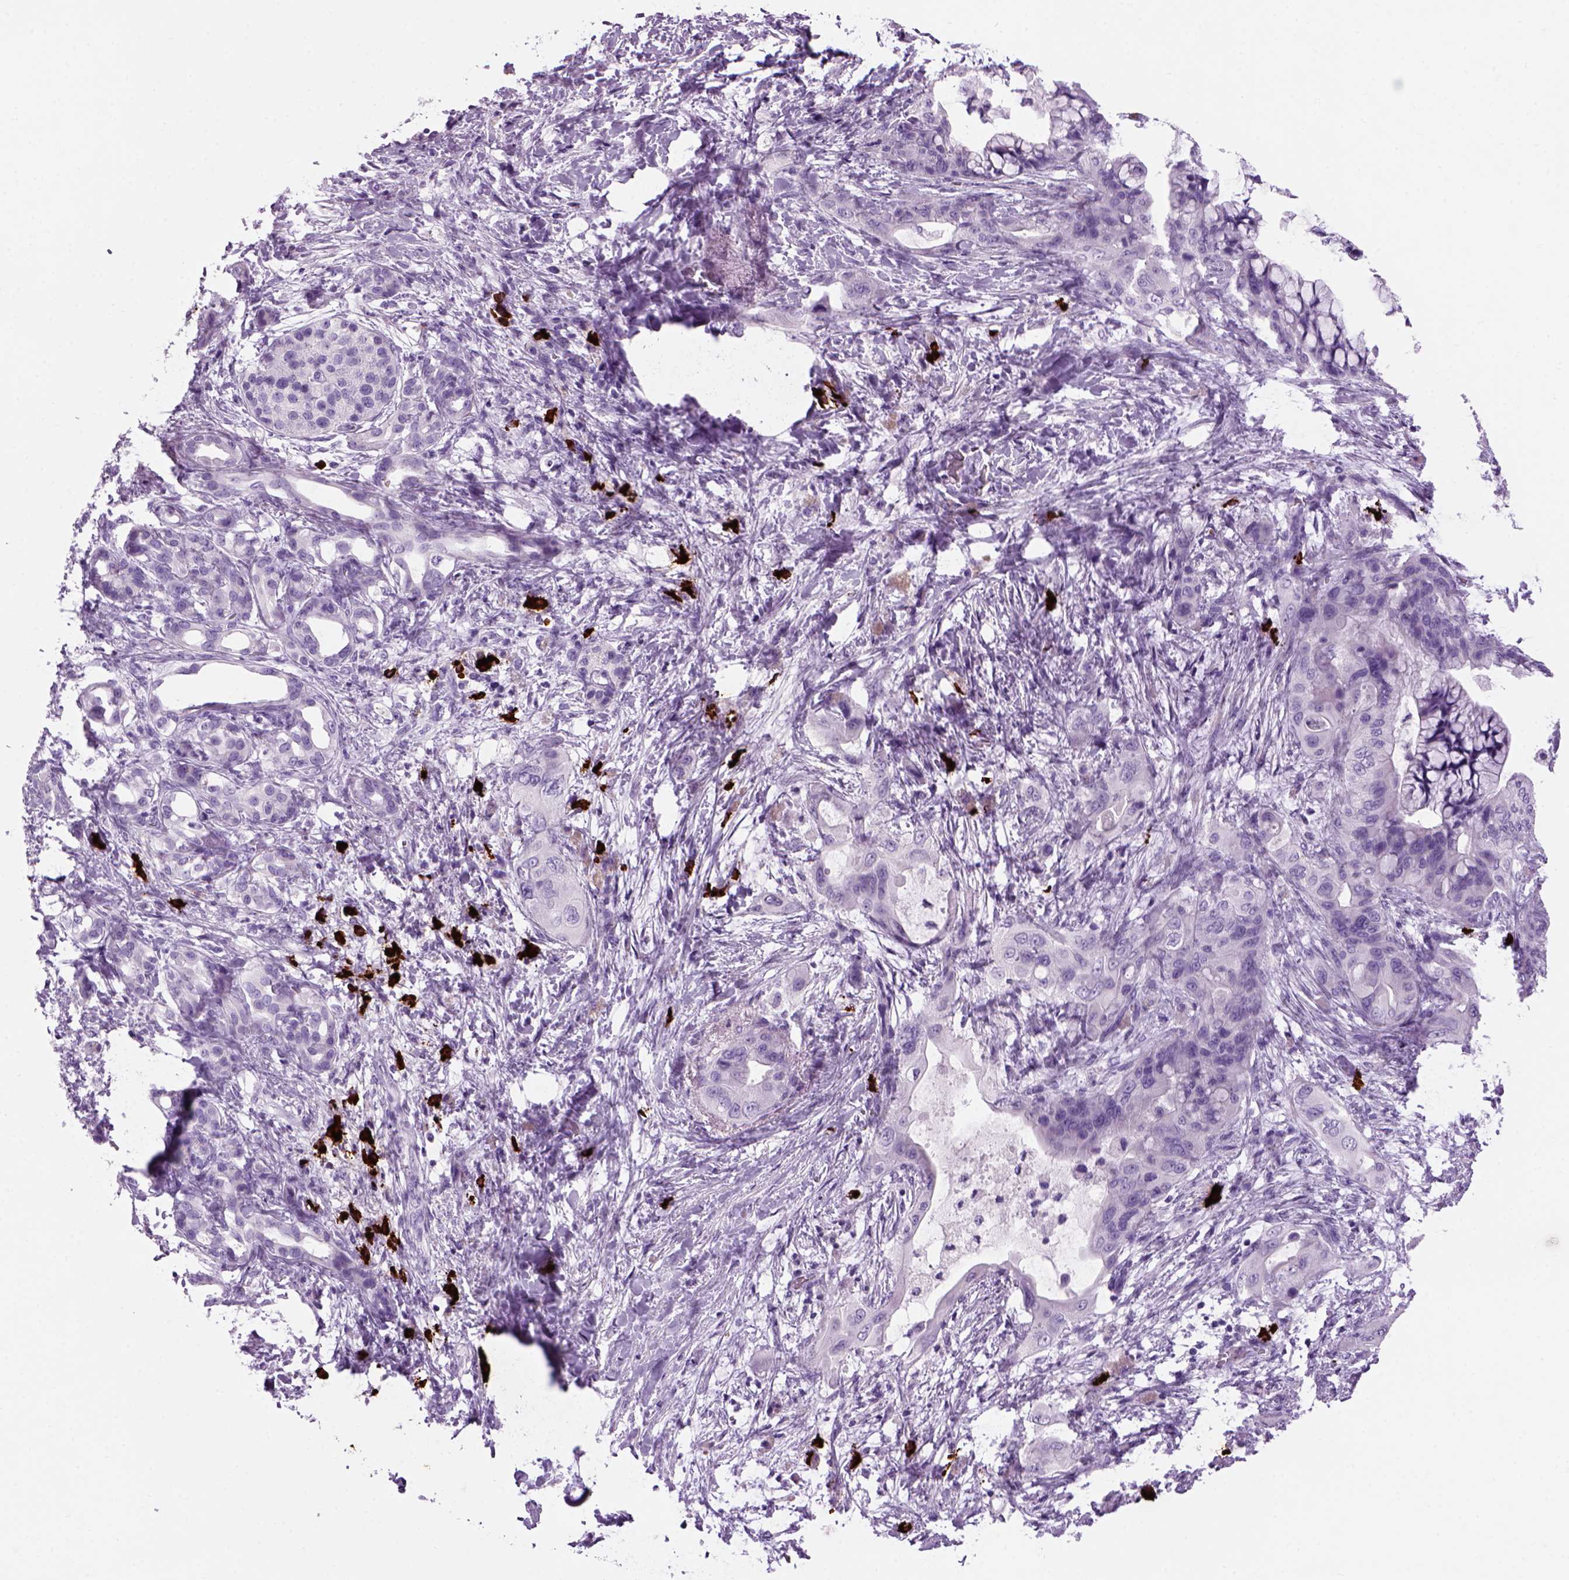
{"staining": {"intensity": "negative", "quantity": "none", "location": "none"}, "tissue": "pancreatic cancer", "cell_type": "Tumor cells", "image_type": "cancer", "snomed": [{"axis": "morphology", "description": "Adenocarcinoma, NOS"}, {"axis": "topography", "description": "Pancreas"}], "caption": "The immunohistochemistry (IHC) photomicrograph has no significant positivity in tumor cells of pancreatic cancer tissue.", "gene": "MZB1", "patient": {"sex": "male", "age": 71}}